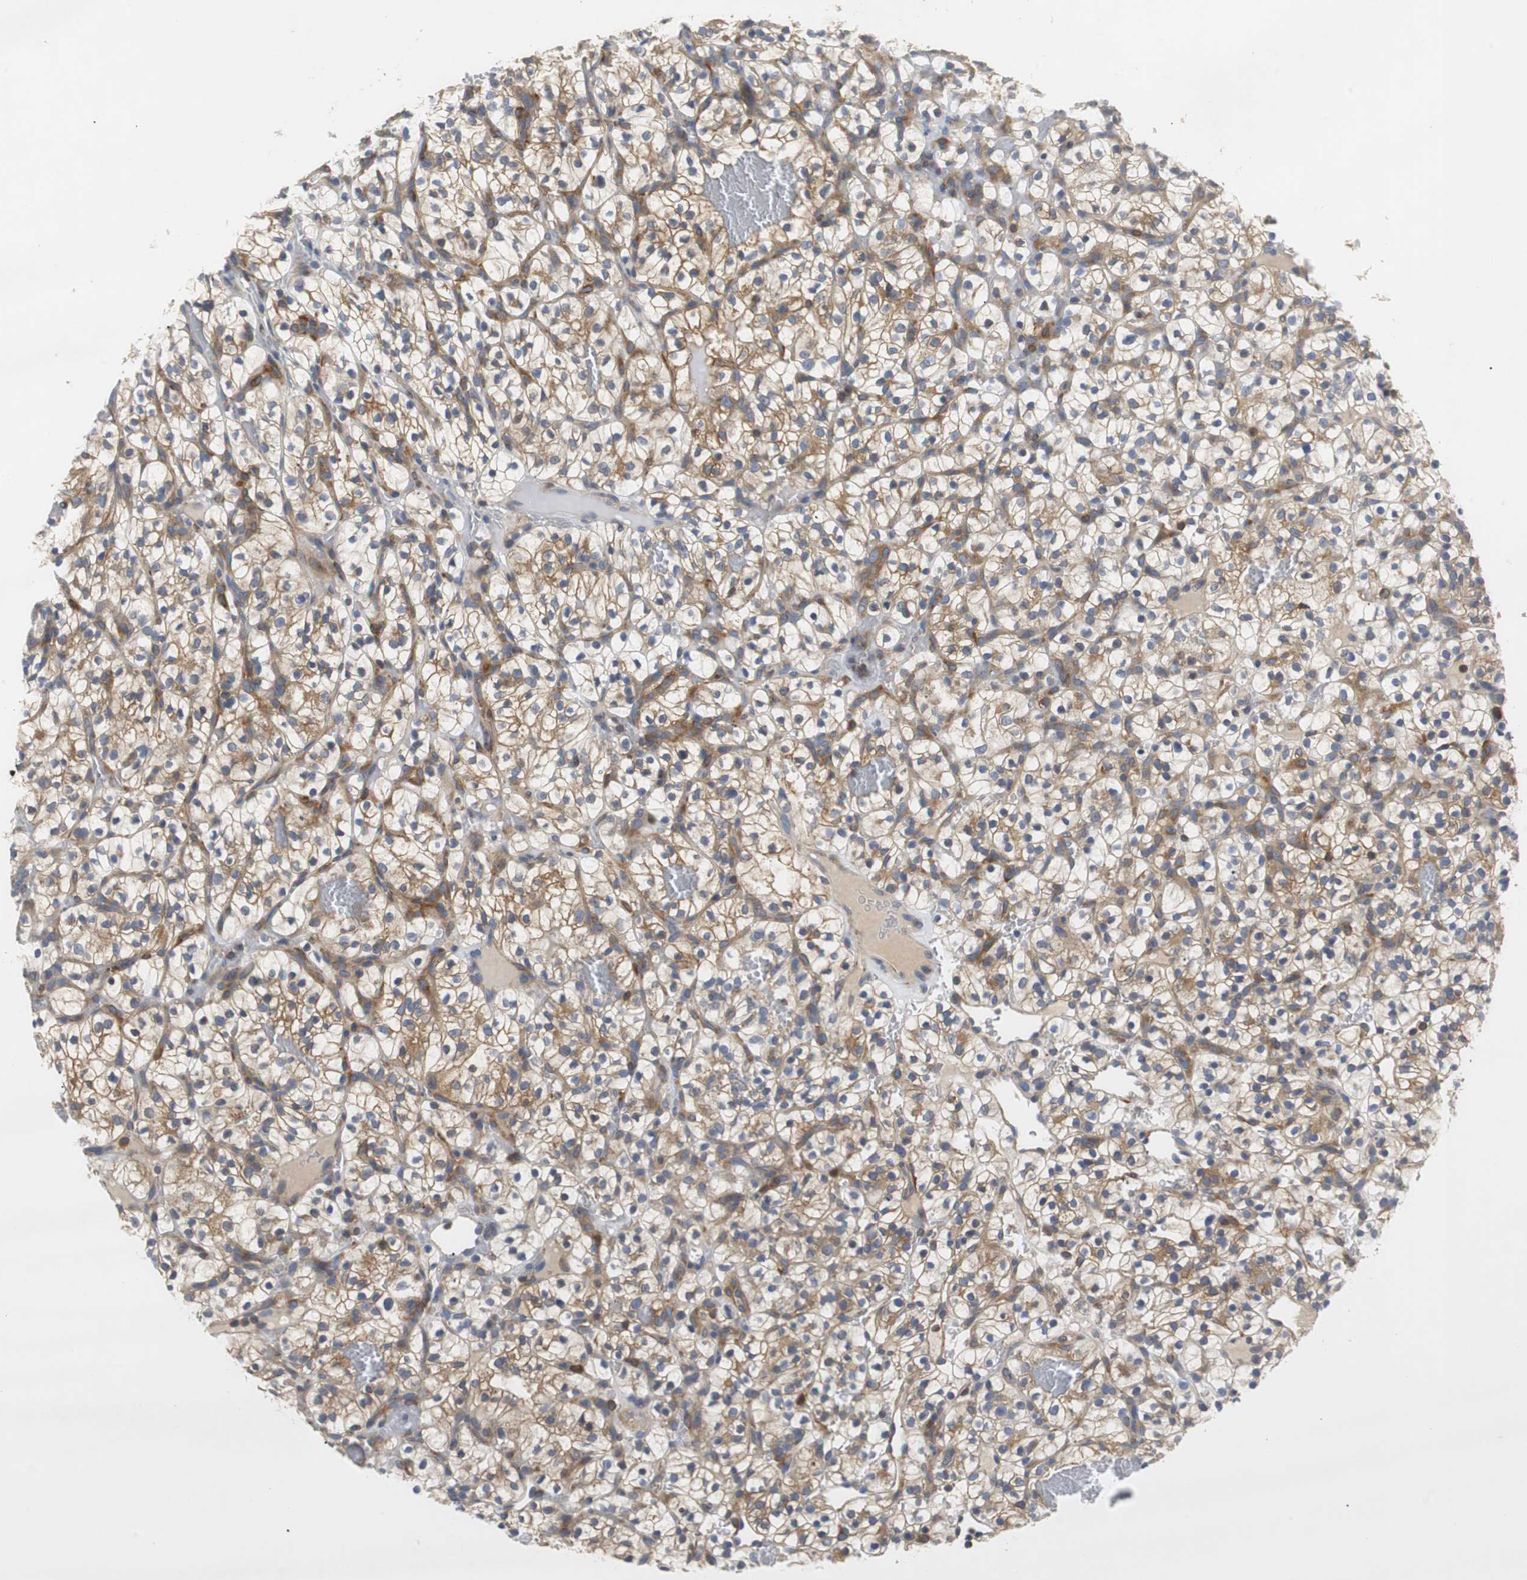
{"staining": {"intensity": "moderate", "quantity": "25%-75%", "location": "cytoplasmic/membranous"}, "tissue": "renal cancer", "cell_type": "Tumor cells", "image_type": "cancer", "snomed": [{"axis": "morphology", "description": "Adenocarcinoma, NOS"}, {"axis": "topography", "description": "Kidney"}], "caption": "Moderate cytoplasmic/membranous protein expression is present in about 25%-75% of tumor cells in adenocarcinoma (renal). Ihc stains the protein of interest in brown and the nuclei are stained blue.", "gene": "GYS1", "patient": {"sex": "female", "age": 57}}